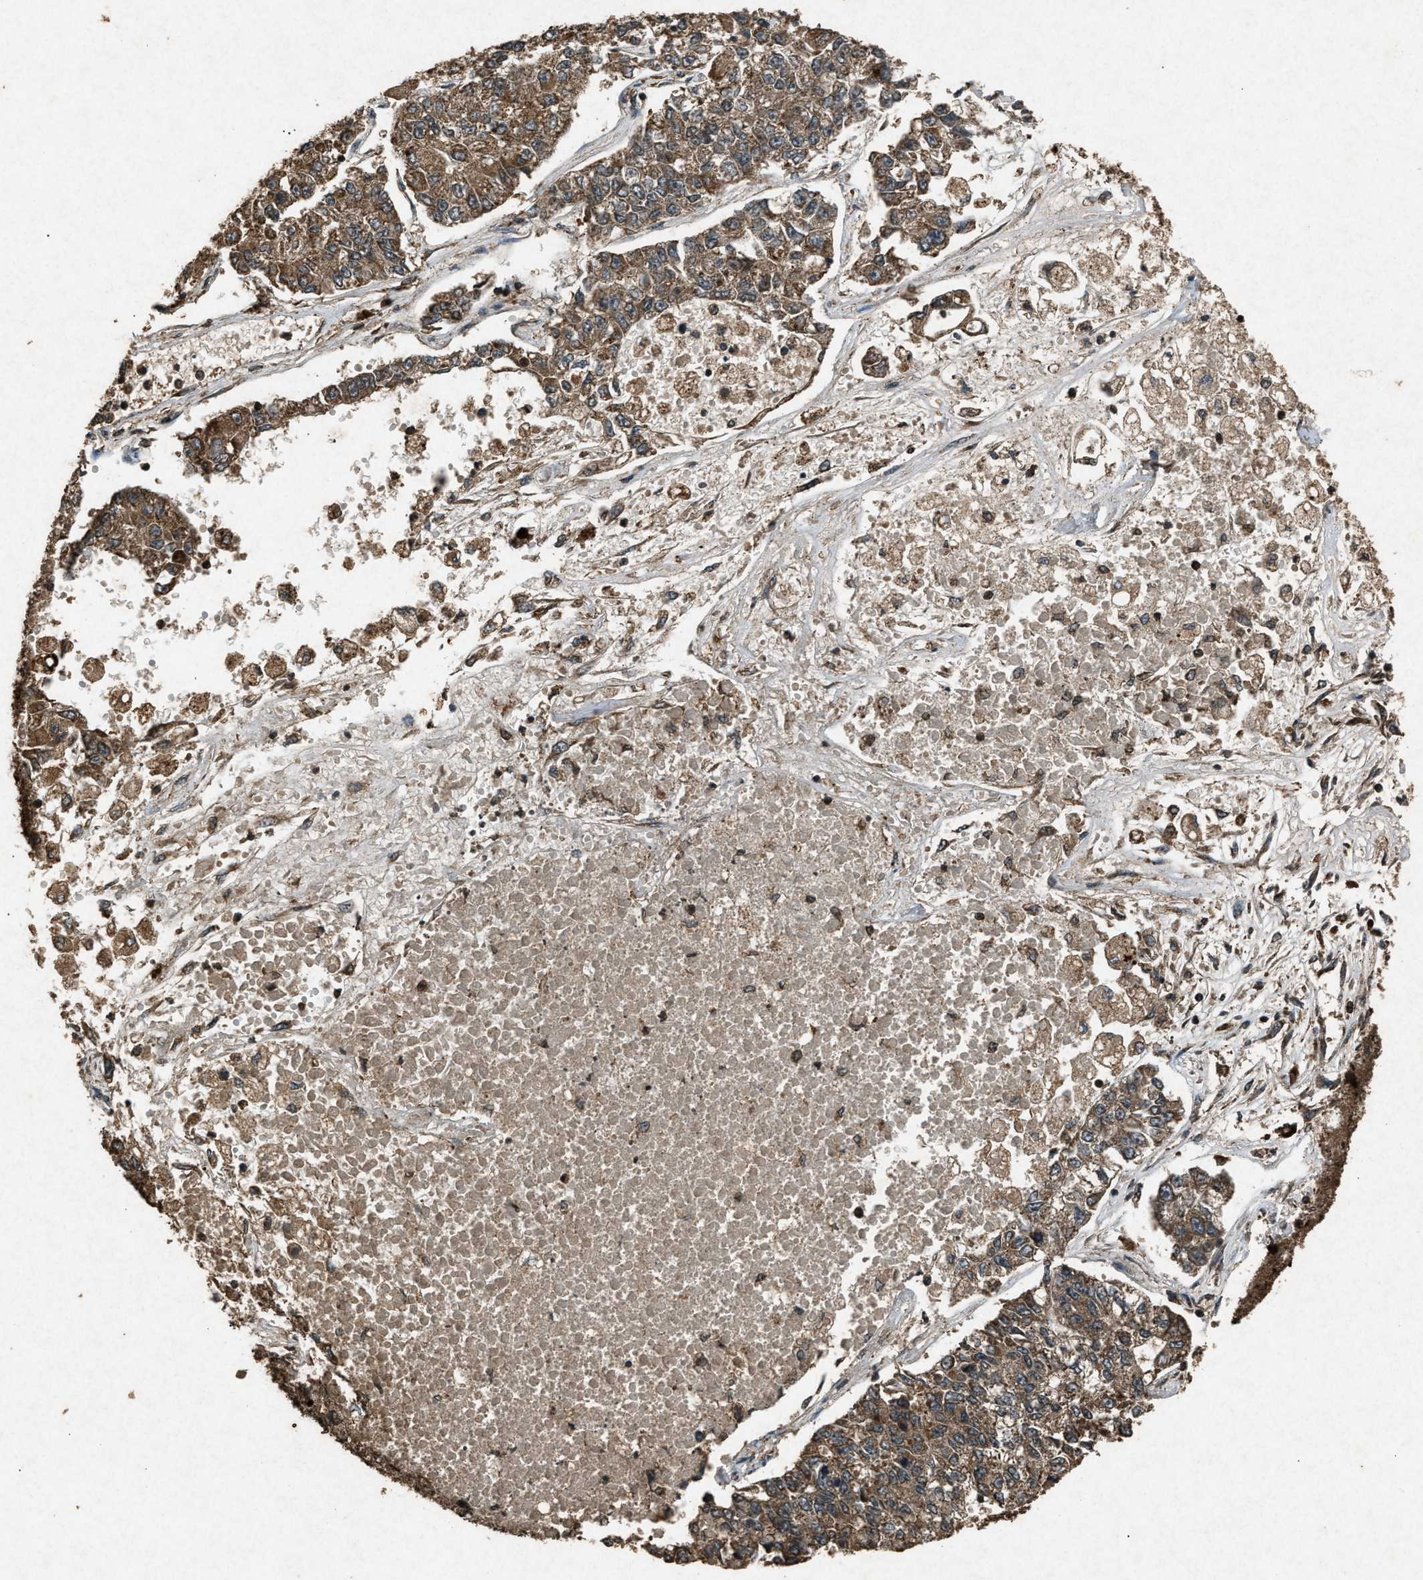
{"staining": {"intensity": "moderate", "quantity": ">75%", "location": "cytoplasmic/membranous"}, "tissue": "lung cancer", "cell_type": "Tumor cells", "image_type": "cancer", "snomed": [{"axis": "morphology", "description": "Adenocarcinoma, NOS"}, {"axis": "topography", "description": "Lung"}], "caption": "IHC (DAB) staining of adenocarcinoma (lung) reveals moderate cytoplasmic/membranous protein expression in about >75% of tumor cells.", "gene": "OAS1", "patient": {"sex": "male", "age": 49}}